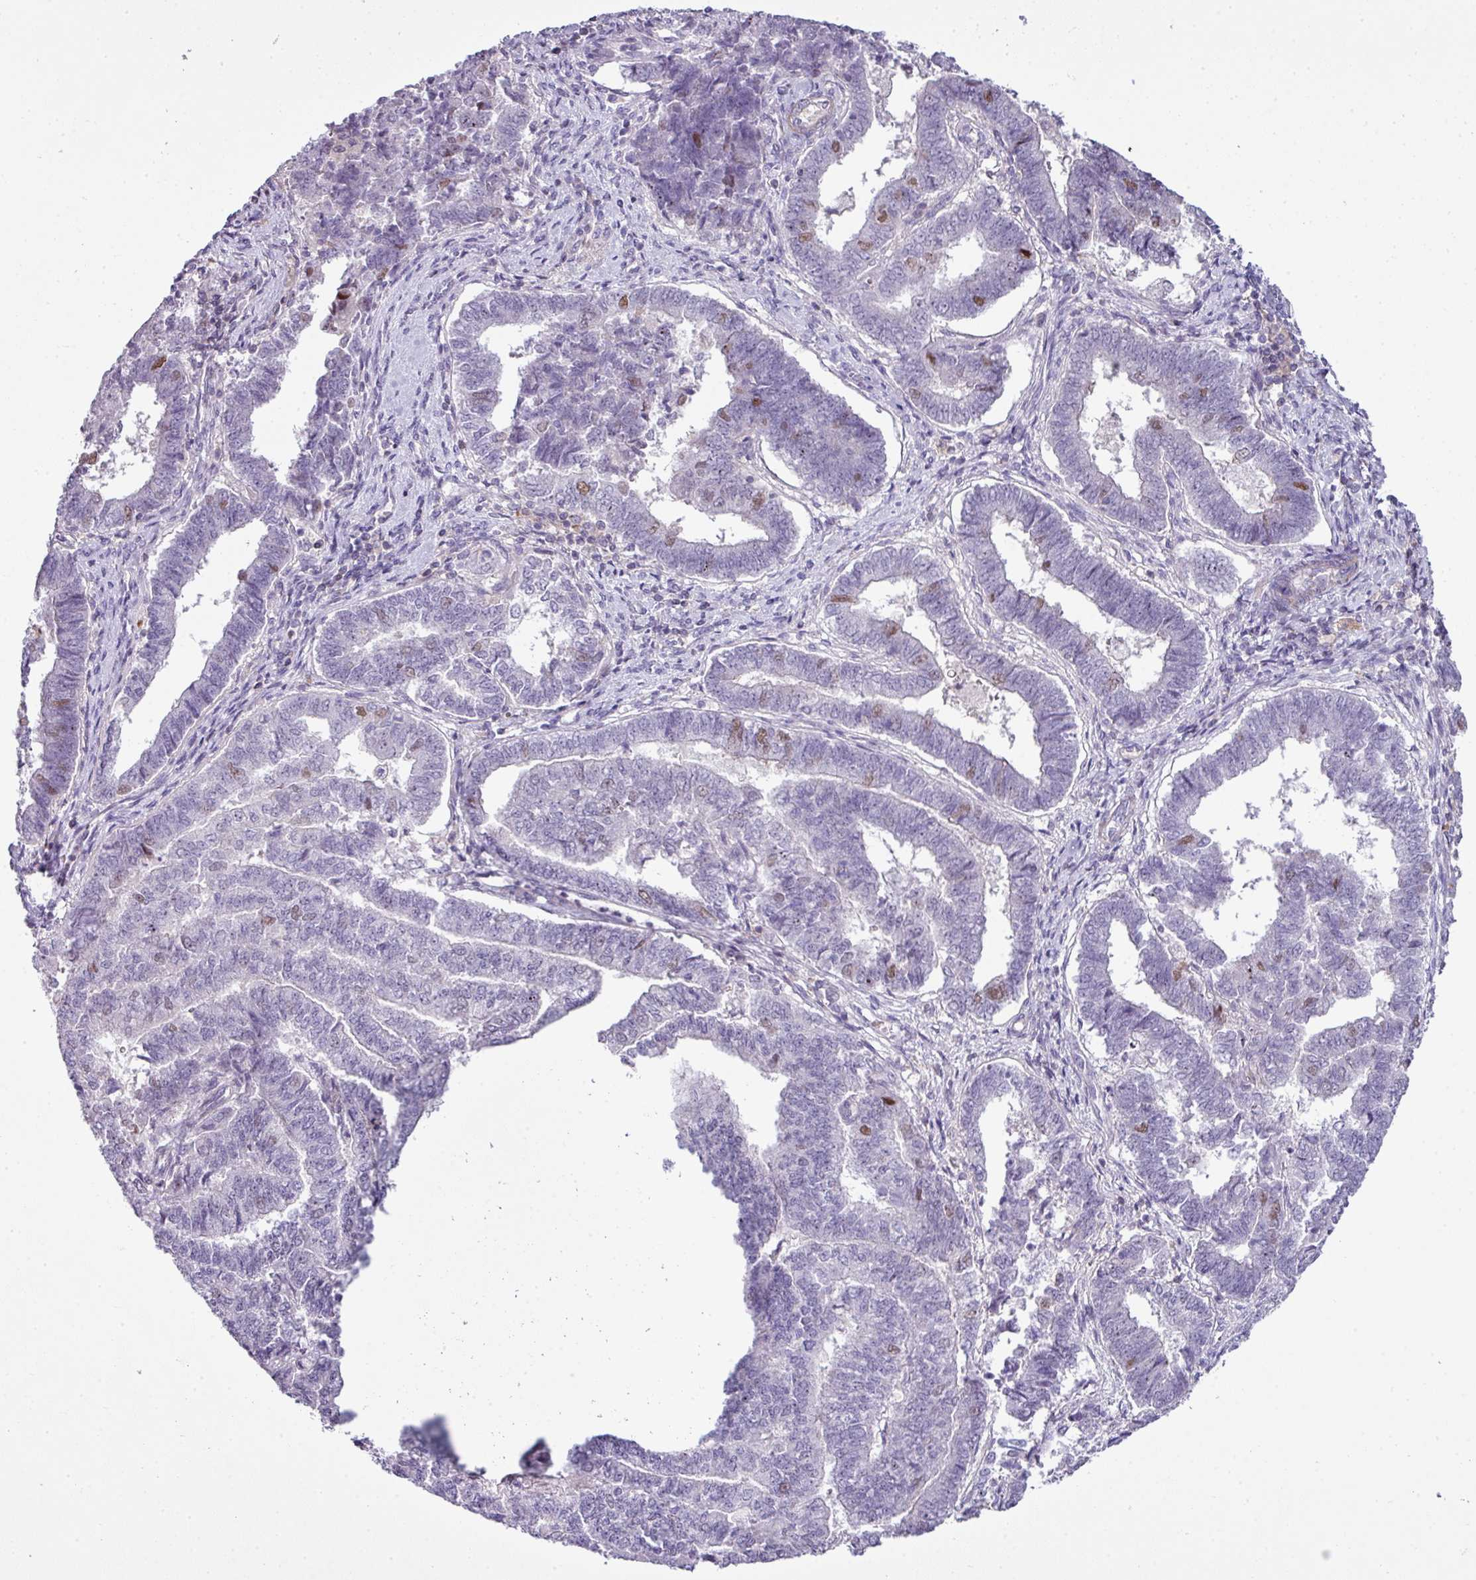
{"staining": {"intensity": "moderate", "quantity": "<25%", "location": "nuclear"}, "tissue": "endometrial cancer", "cell_type": "Tumor cells", "image_type": "cancer", "snomed": [{"axis": "morphology", "description": "Adenocarcinoma, NOS"}, {"axis": "topography", "description": "Endometrium"}], "caption": "This histopathology image exhibits immunohistochemistry staining of human endometrial adenocarcinoma, with low moderate nuclear expression in about <25% of tumor cells.", "gene": "ZNF688", "patient": {"sex": "female", "age": 72}}